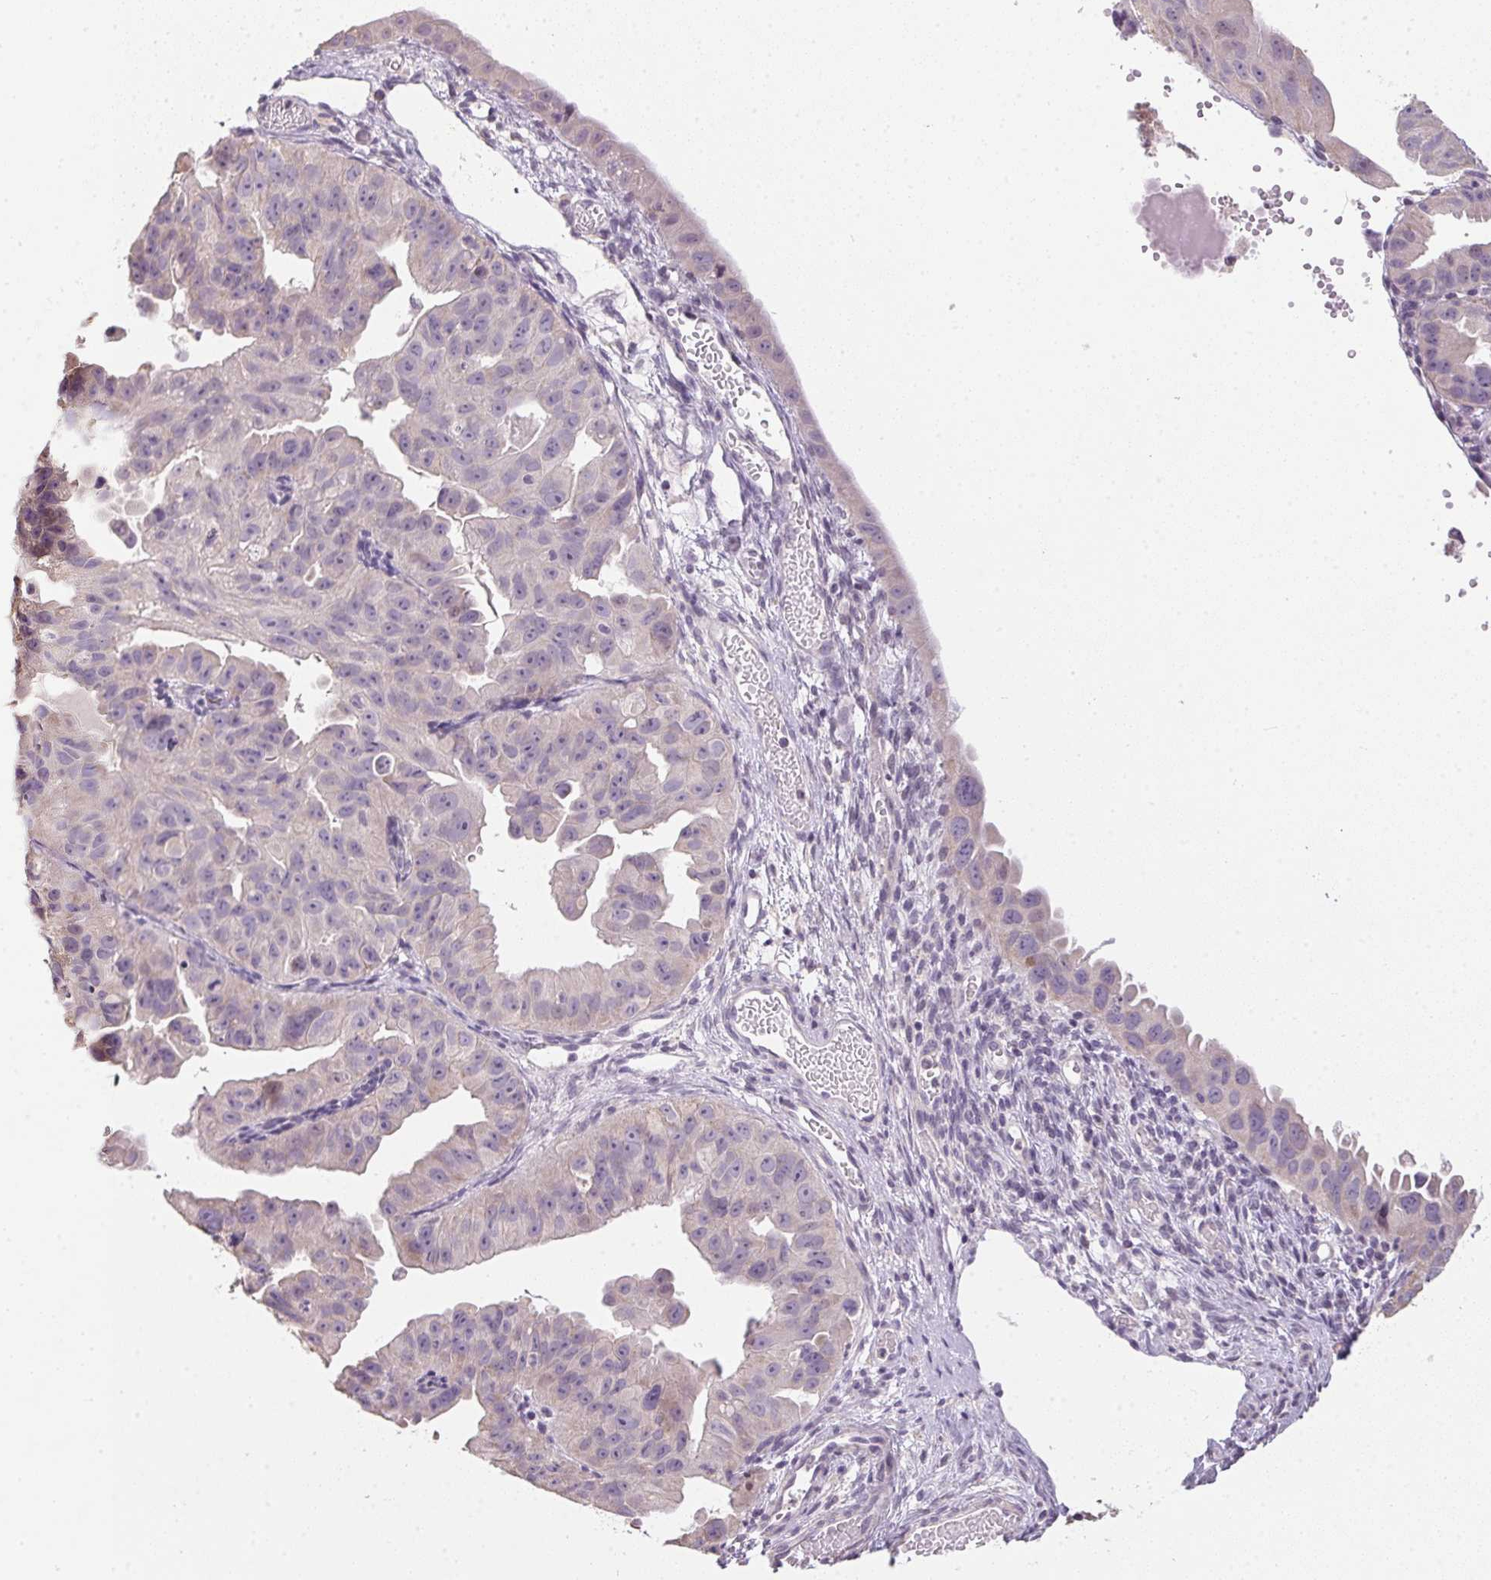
{"staining": {"intensity": "negative", "quantity": "none", "location": "none"}, "tissue": "ovarian cancer", "cell_type": "Tumor cells", "image_type": "cancer", "snomed": [{"axis": "morphology", "description": "Carcinoma, endometroid"}, {"axis": "topography", "description": "Ovary"}], "caption": "Micrograph shows no significant protein expression in tumor cells of endometroid carcinoma (ovarian).", "gene": "SPACA9", "patient": {"sex": "female", "age": 85}}